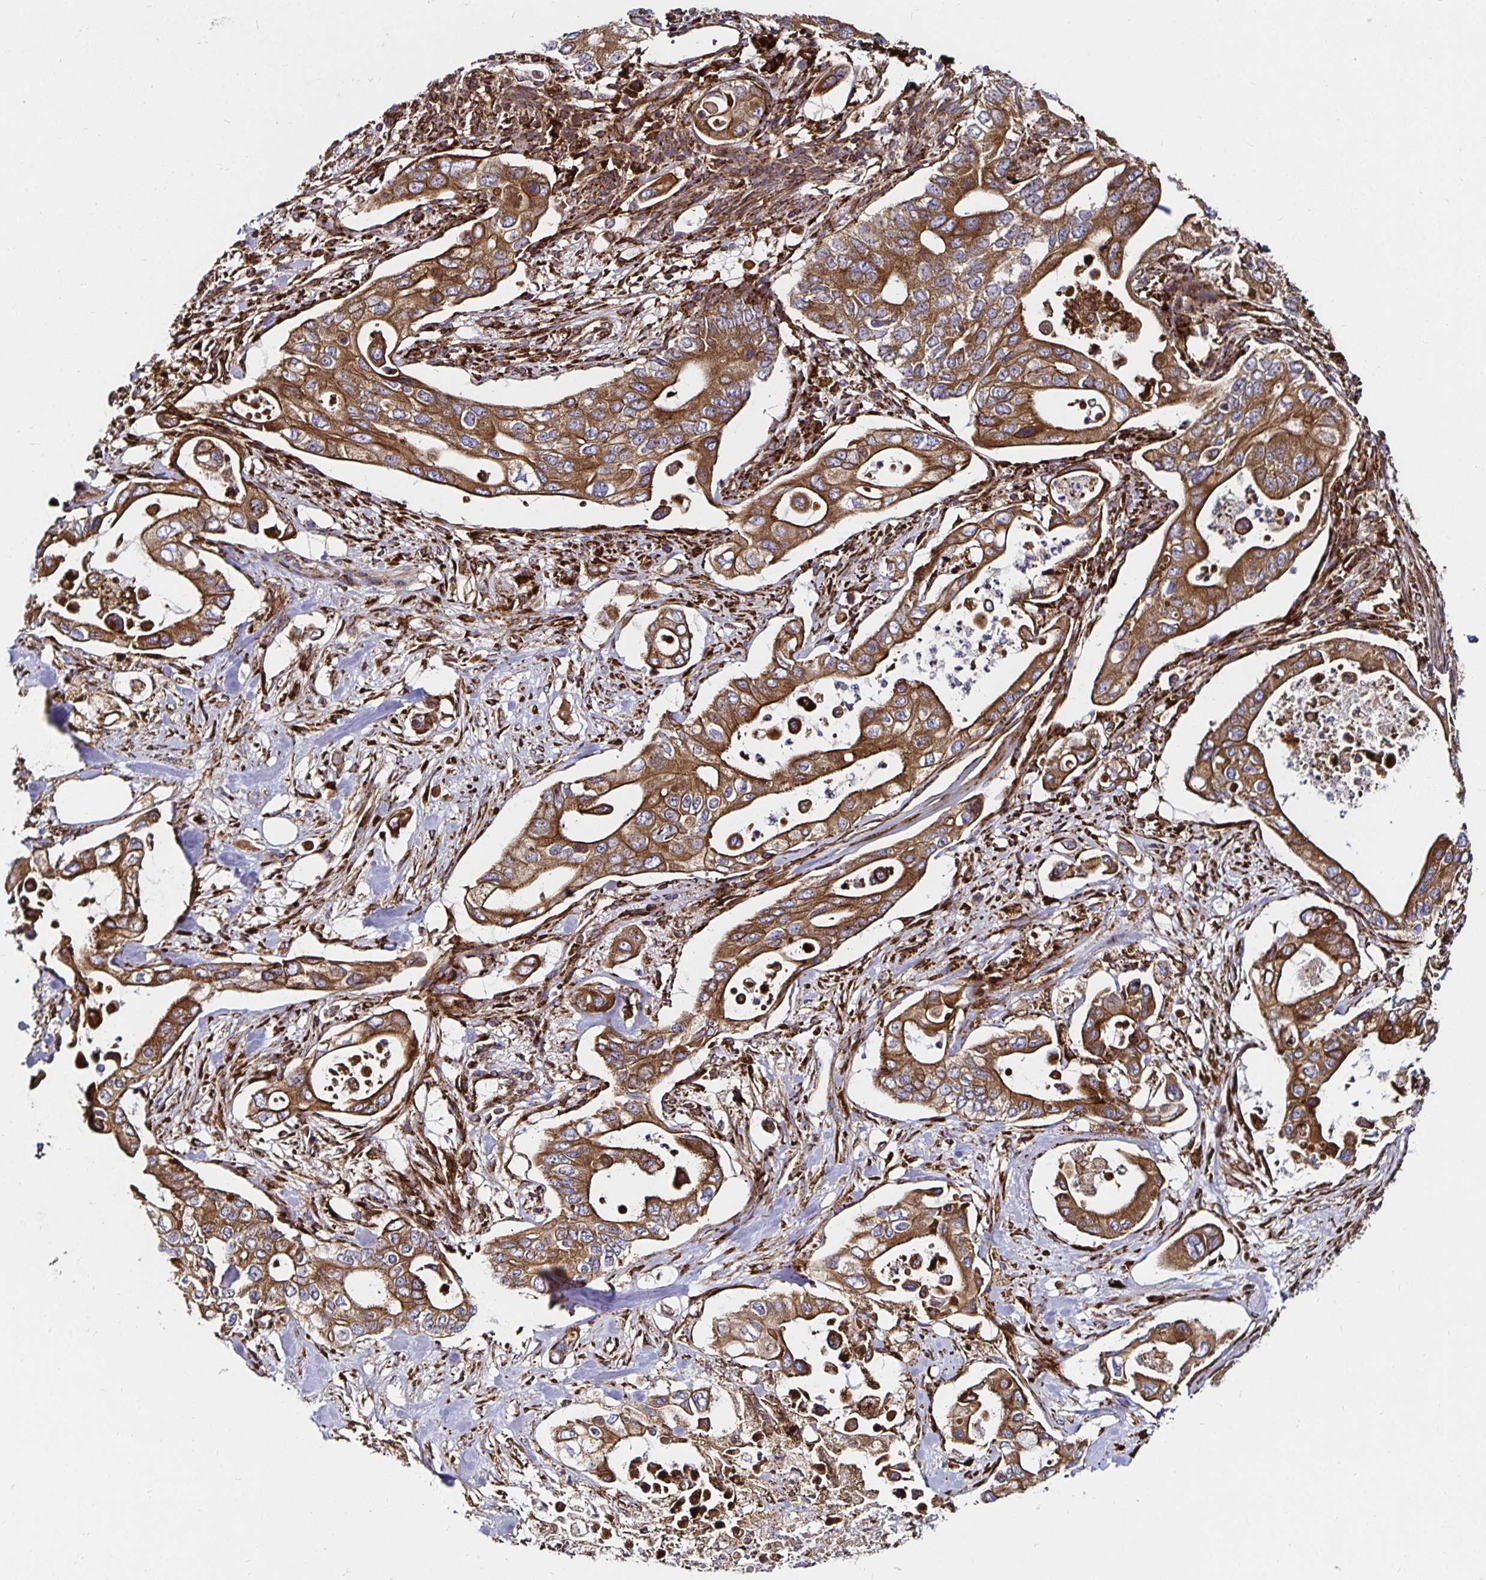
{"staining": {"intensity": "moderate", "quantity": ">75%", "location": "cytoplasmic/membranous"}, "tissue": "pancreatic cancer", "cell_type": "Tumor cells", "image_type": "cancer", "snomed": [{"axis": "morphology", "description": "Adenocarcinoma, NOS"}, {"axis": "topography", "description": "Pancreas"}], "caption": "Moderate cytoplasmic/membranous staining is identified in approximately >75% of tumor cells in pancreatic adenocarcinoma. The staining was performed using DAB, with brown indicating positive protein expression. Nuclei are stained blue with hematoxylin.", "gene": "SMYD3", "patient": {"sex": "female", "age": 63}}